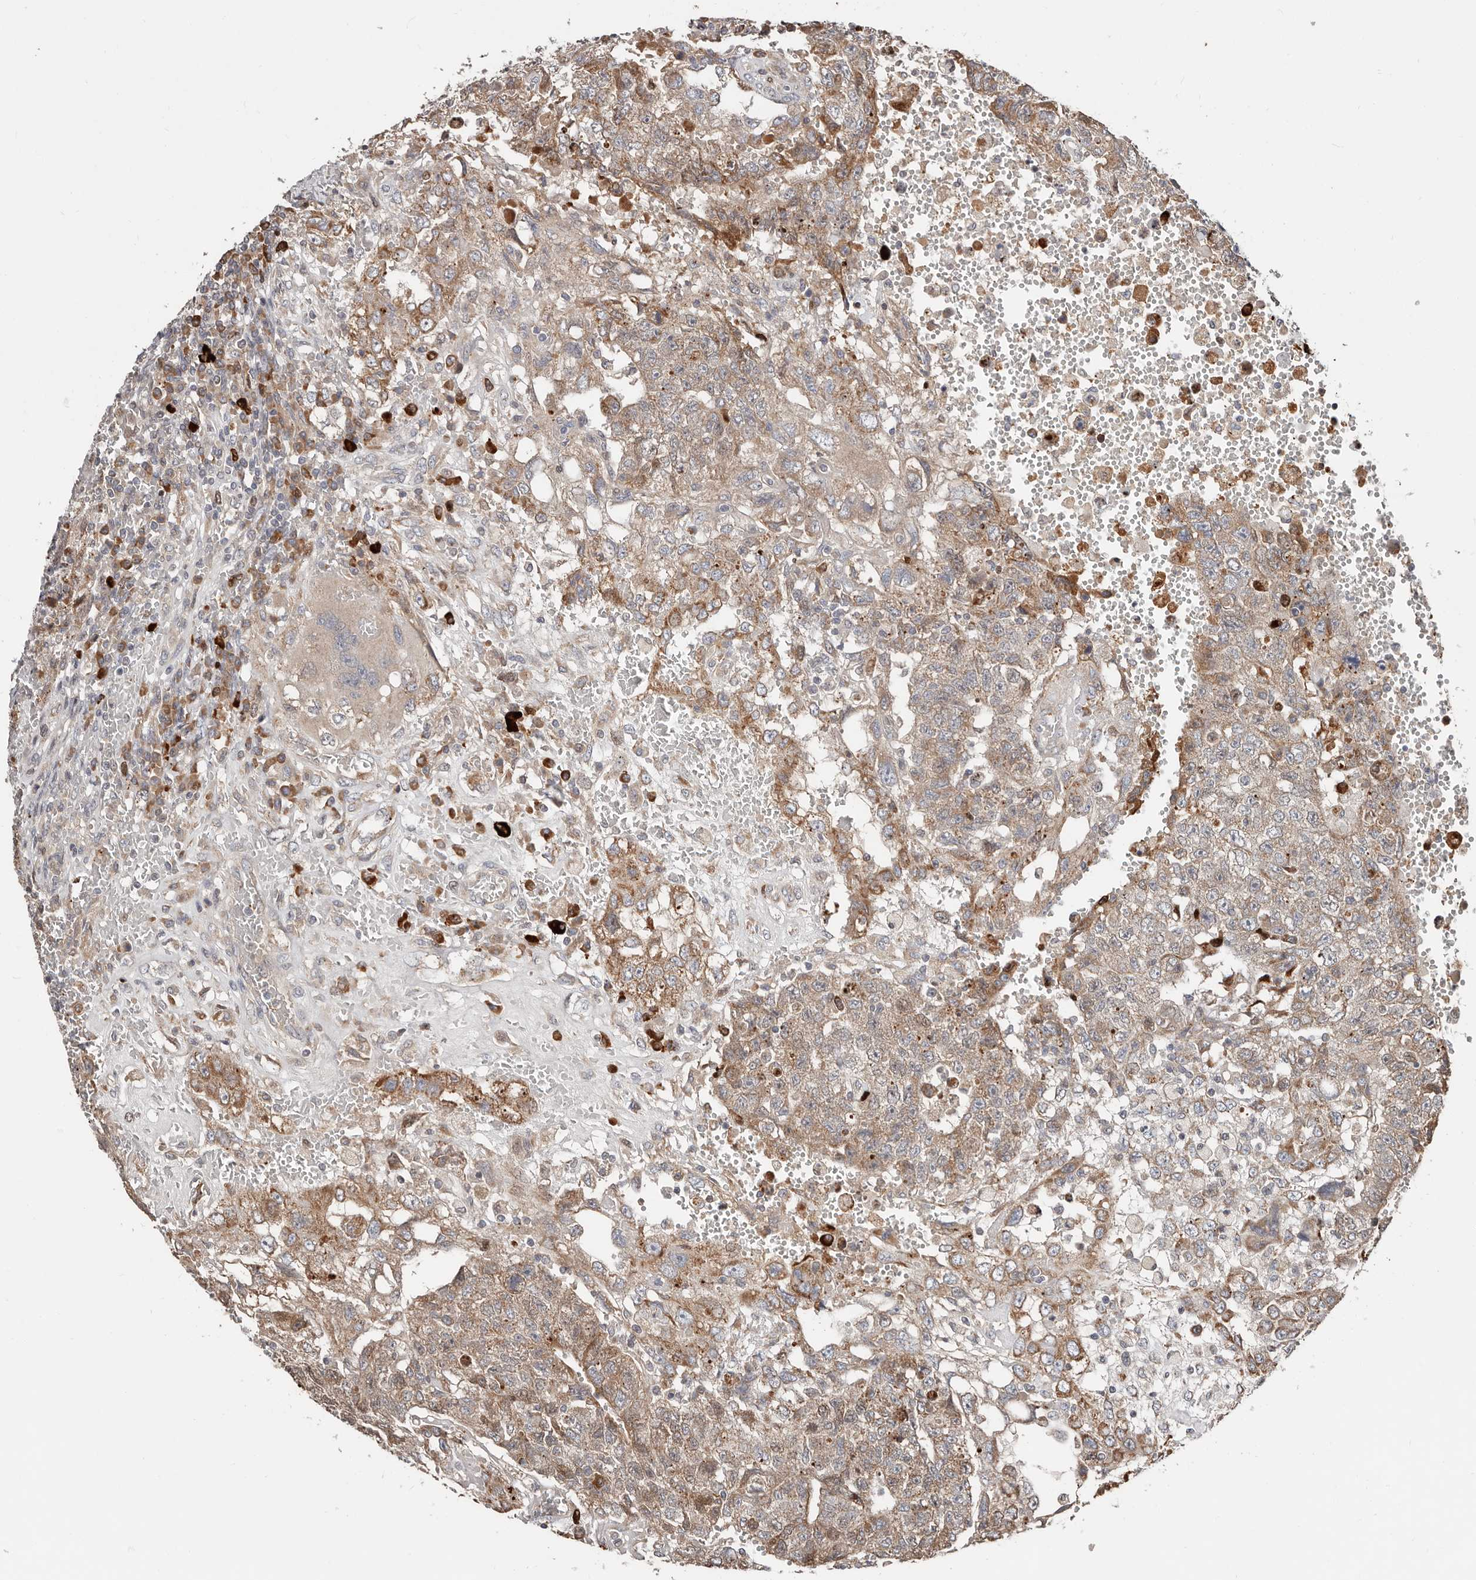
{"staining": {"intensity": "moderate", "quantity": ">75%", "location": "cytoplasmic/membranous"}, "tissue": "testis cancer", "cell_type": "Tumor cells", "image_type": "cancer", "snomed": [{"axis": "morphology", "description": "Carcinoma, Embryonal, NOS"}, {"axis": "topography", "description": "Testis"}], "caption": "Immunohistochemical staining of human embryonal carcinoma (testis) demonstrates medium levels of moderate cytoplasmic/membranous protein positivity in about >75% of tumor cells.", "gene": "SMYD4", "patient": {"sex": "male", "age": 26}}